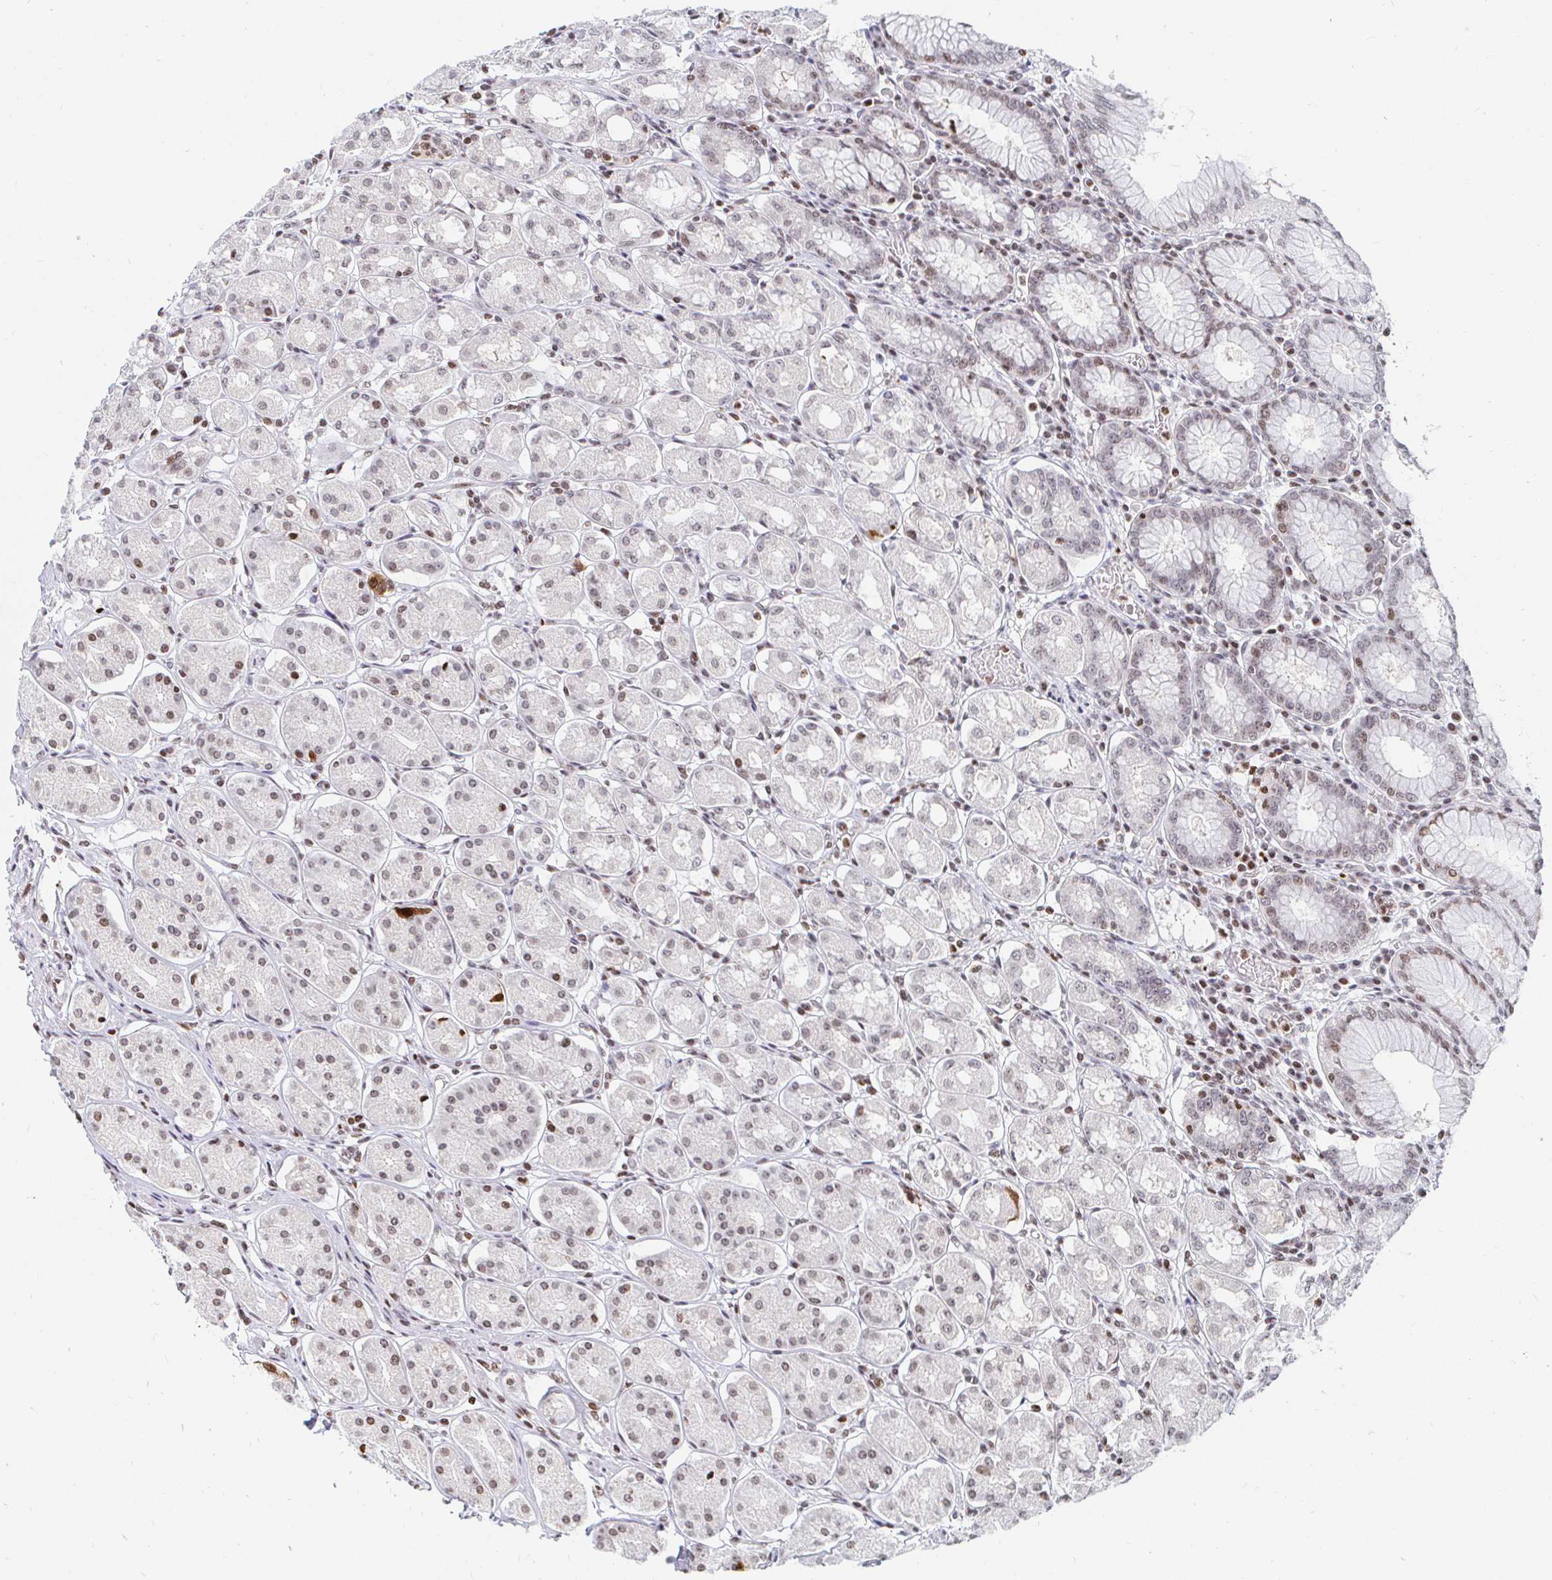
{"staining": {"intensity": "weak", "quantity": "25%-75%", "location": "nuclear"}, "tissue": "stomach", "cell_type": "Glandular cells", "image_type": "normal", "snomed": [{"axis": "morphology", "description": "Normal tissue, NOS"}, {"axis": "topography", "description": "Stomach"}, {"axis": "topography", "description": "Stomach, lower"}], "caption": "Glandular cells display weak nuclear positivity in approximately 25%-75% of cells in benign stomach. The staining was performed using DAB, with brown indicating positive protein expression. Nuclei are stained blue with hematoxylin.", "gene": "HOXC10", "patient": {"sex": "female", "age": 56}}